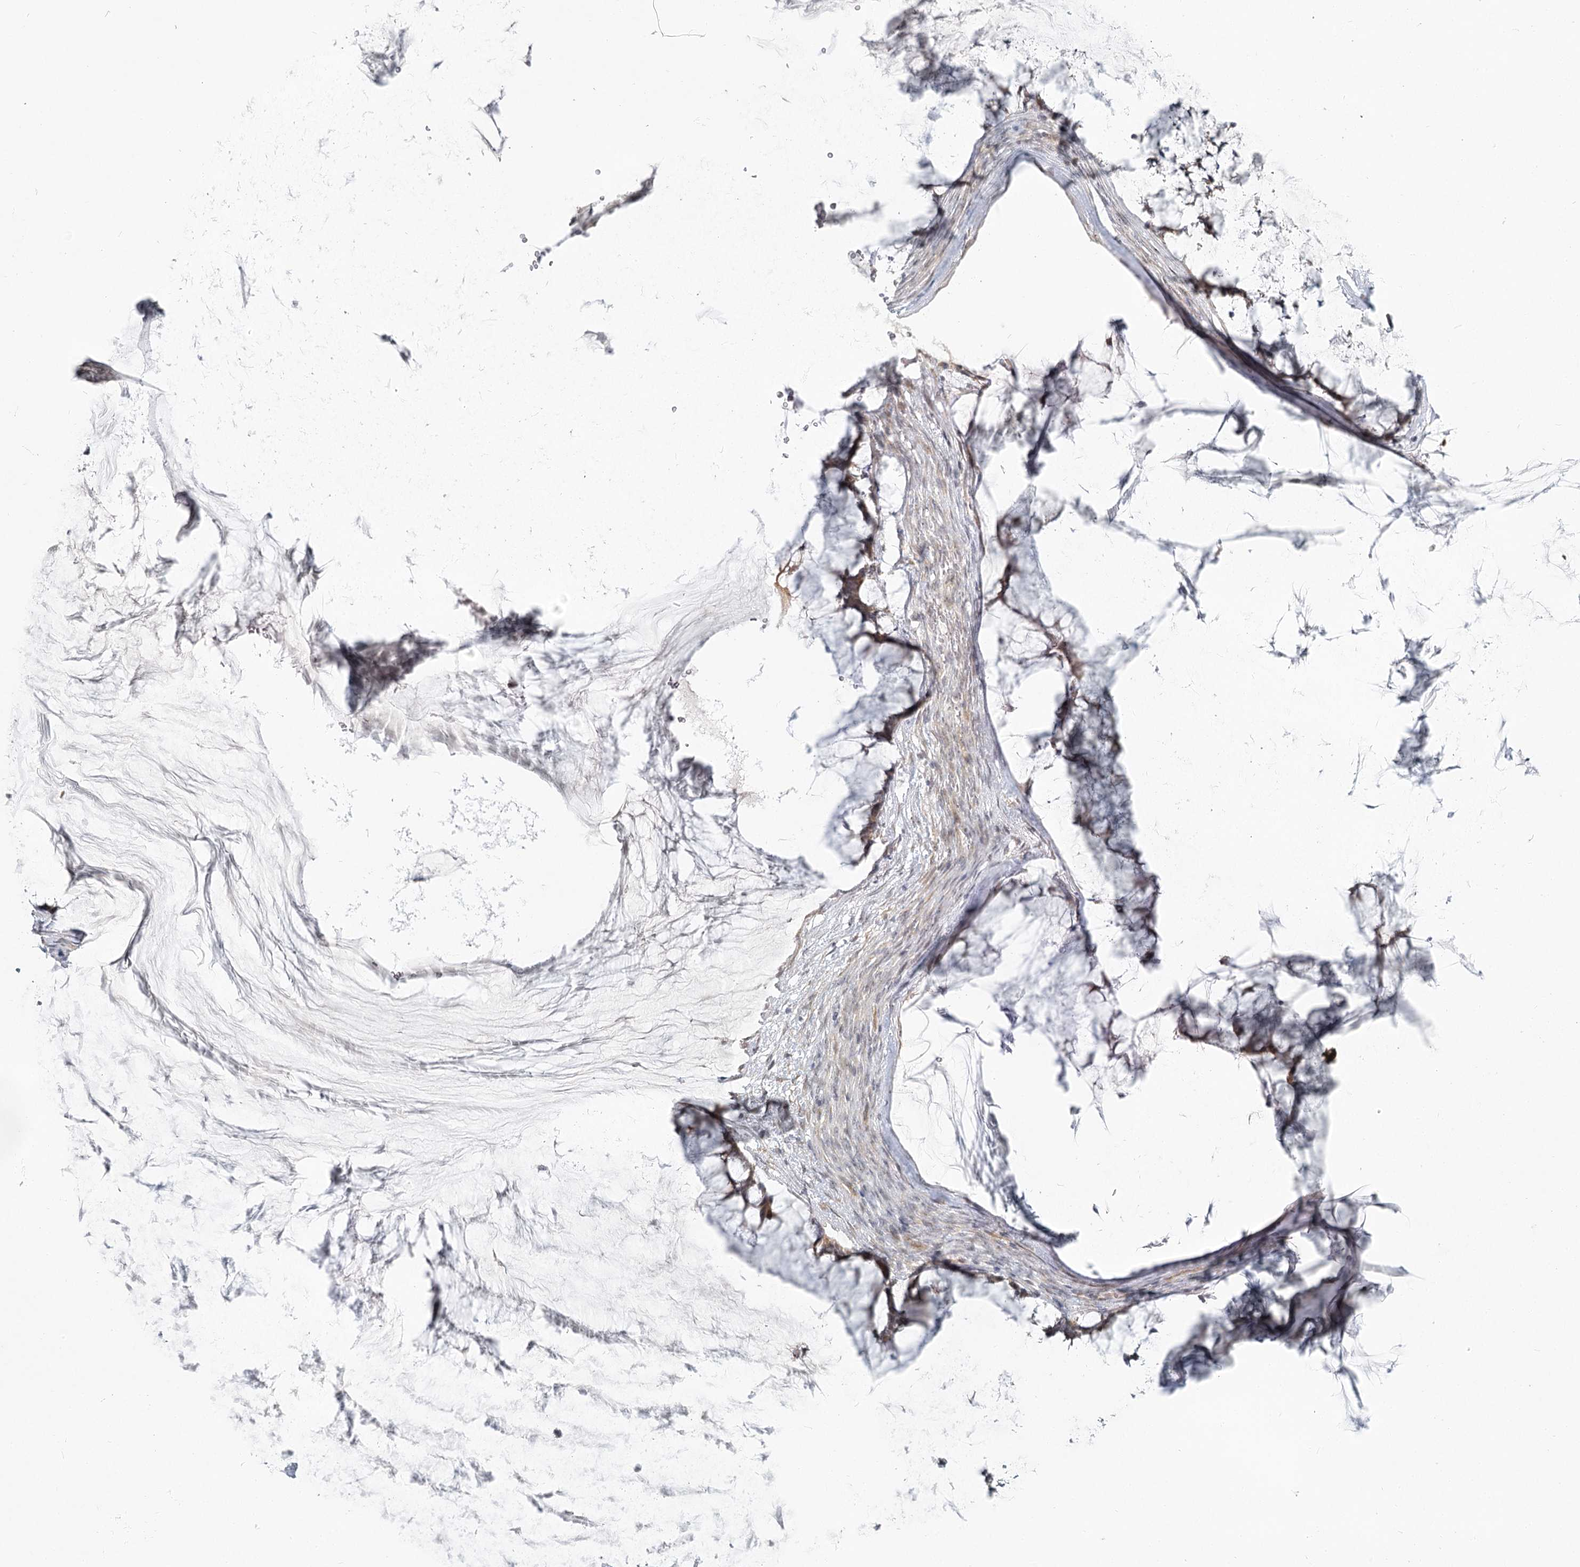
{"staining": {"intensity": "weak", "quantity": ">75%", "location": "cytoplasmic/membranous,nuclear"}, "tissue": "ovarian cancer", "cell_type": "Tumor cells", "image_type": "cancer", "snomed": [{"axis": "morphology", "description": "Cystadenocarcinoma, mucinous, NOS"}, {"axis": "topography", "description": "Ovary"}], "caption": "A micrograph of human ovarian cancer (mucinous cystadenocarcinoma) stained for a protein shows weak cytoplasmic/membranous and nuclear brown staining in tumor cells. (IHC, brightfield microscopy, high magnification).", "gene": "EXOSC7", "patient": {"sex": "female", "age": 42}}